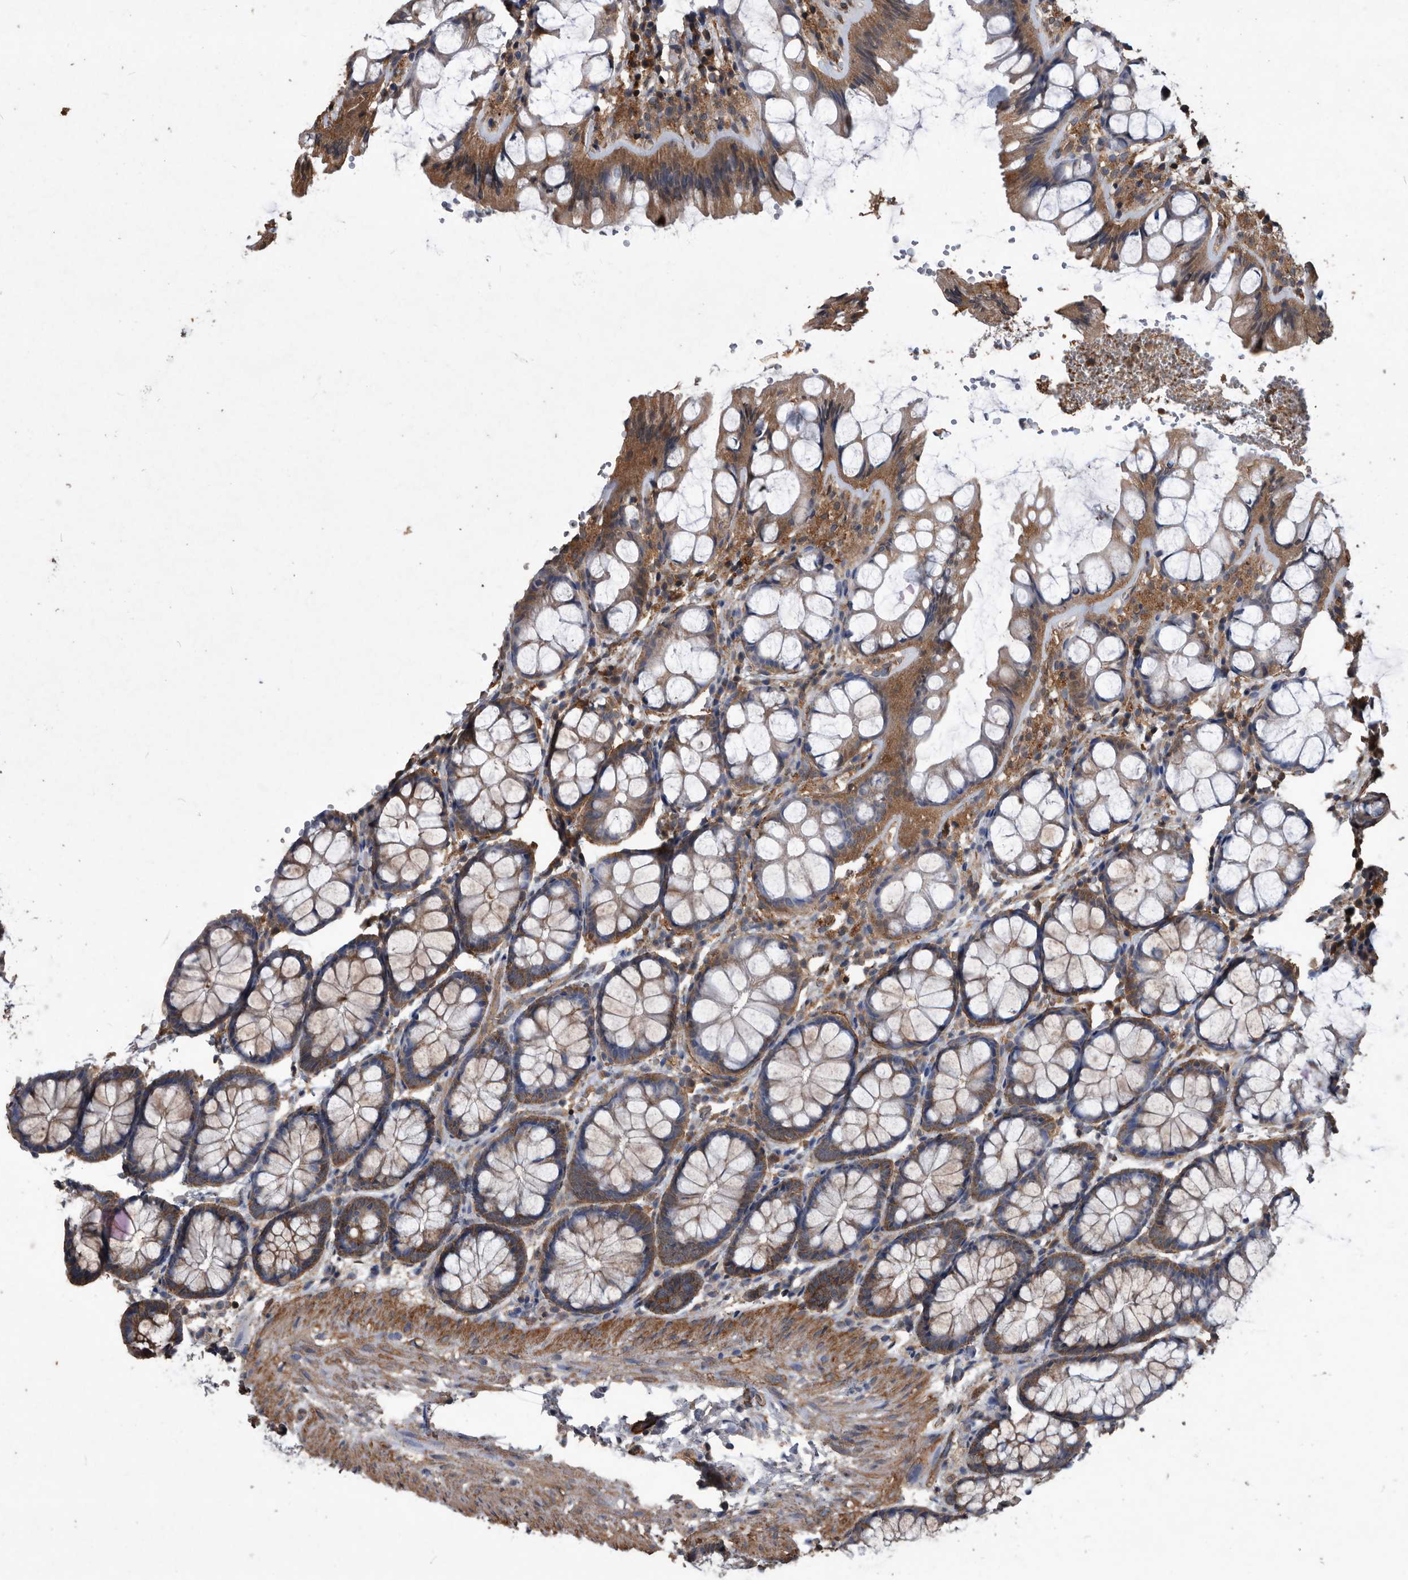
{"staining": {"intensity": "moderate", "quantity": ">75%", "location": "cytoplasmic/membranous"}, "tissue": "colon", "cell_type": "Endothelial cells", "image_type": "normal", "snomed": [{"axis": "morphology", "description": "Normal tissue, NOS"}, {"axis": "topography", "description": "Colon"}], "caption": "Immunohistochemistry (IHC) histopathology image of unremarkable colon: colon stained using immunohistochemistry (IHC) exhibits medium levels of moderate protein expression localized specifically in the cytoplasmic/membranous of endothelial cells, appearing as a cytoplasmic/membranous brown color.", "gene": "NRBP1", "patient": {"sex": "male", "age": 47}}